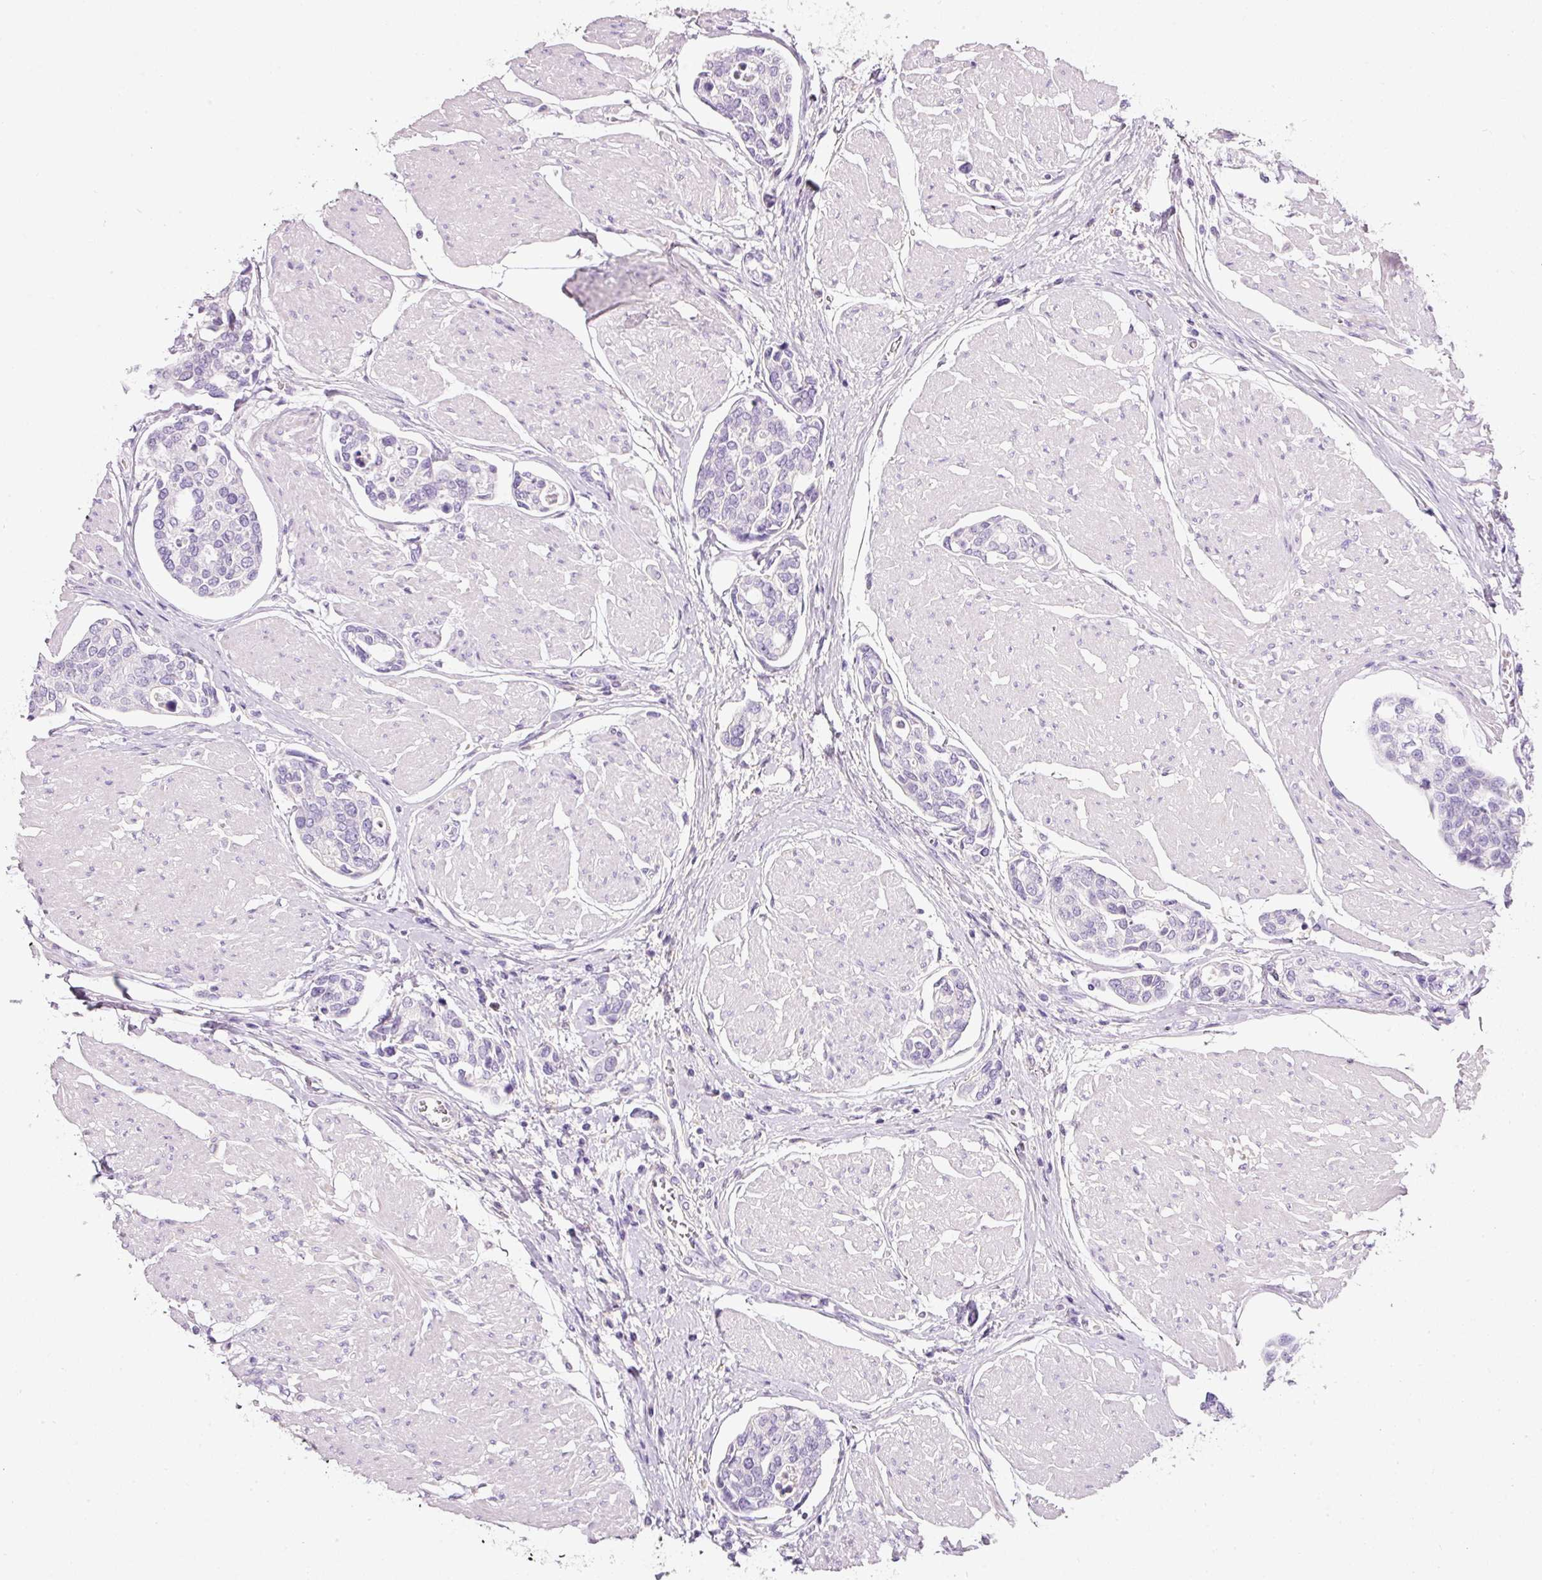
{"staining": {"intensity": "negative", "quantity": "none", "location": "none"}, "tissue": "urothelial cancer", "cell_type": "Tumor cells", "image_type": "cancer", "snomed": [{"axis": "morphology", "description": "Urothelial carcinoma, High grade"}, {"axis": "topography", "description": "Urinary bladder"}], "caption": "A micrograph of urothelial cancer stained for a protein exhibits no brown staining in tumor cells. Nuclei are stained in blue.", "gene": "DNM1", "patient": {"sex": "male", "age": 78}}